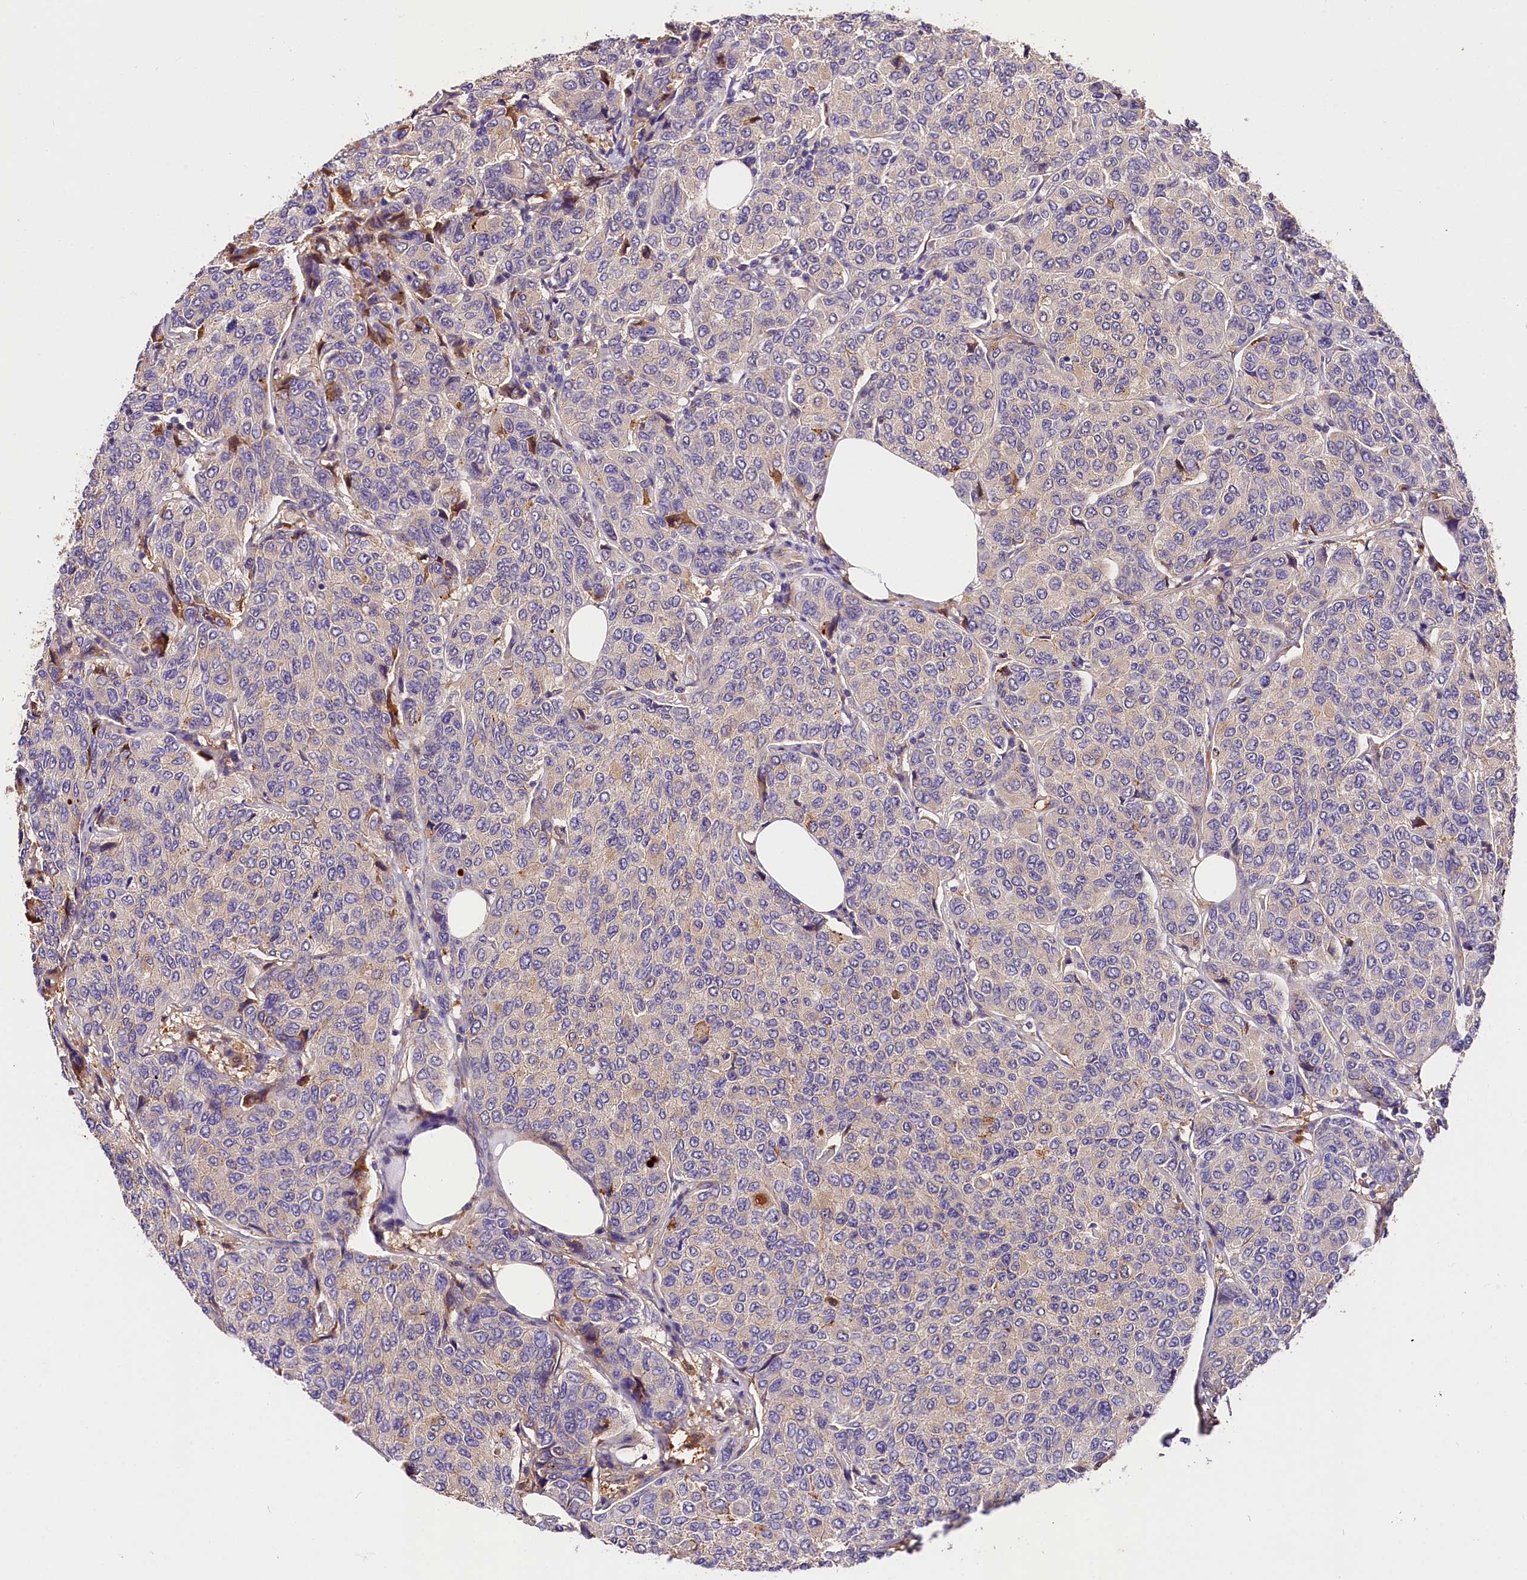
{"staining": {"intensity": "weak", "quantity": "<25%", "location": "cytoplasmic/membranous"}, "tissue": "breast cancer", "cell_type": "Tumor cells", "image_type": "cancer", "snomed": [{"axis": "morphology", "description": "Duct carcinoma"}, {"axis": "topography", "description": "Breast"}], "caption": "A high-resolution image shows immunohistochemistry staining of breast cancer, which shows no significant expression in tumor cells.", "gene": "ARMC6", "patient": {"sex": "female", "age": 55}}